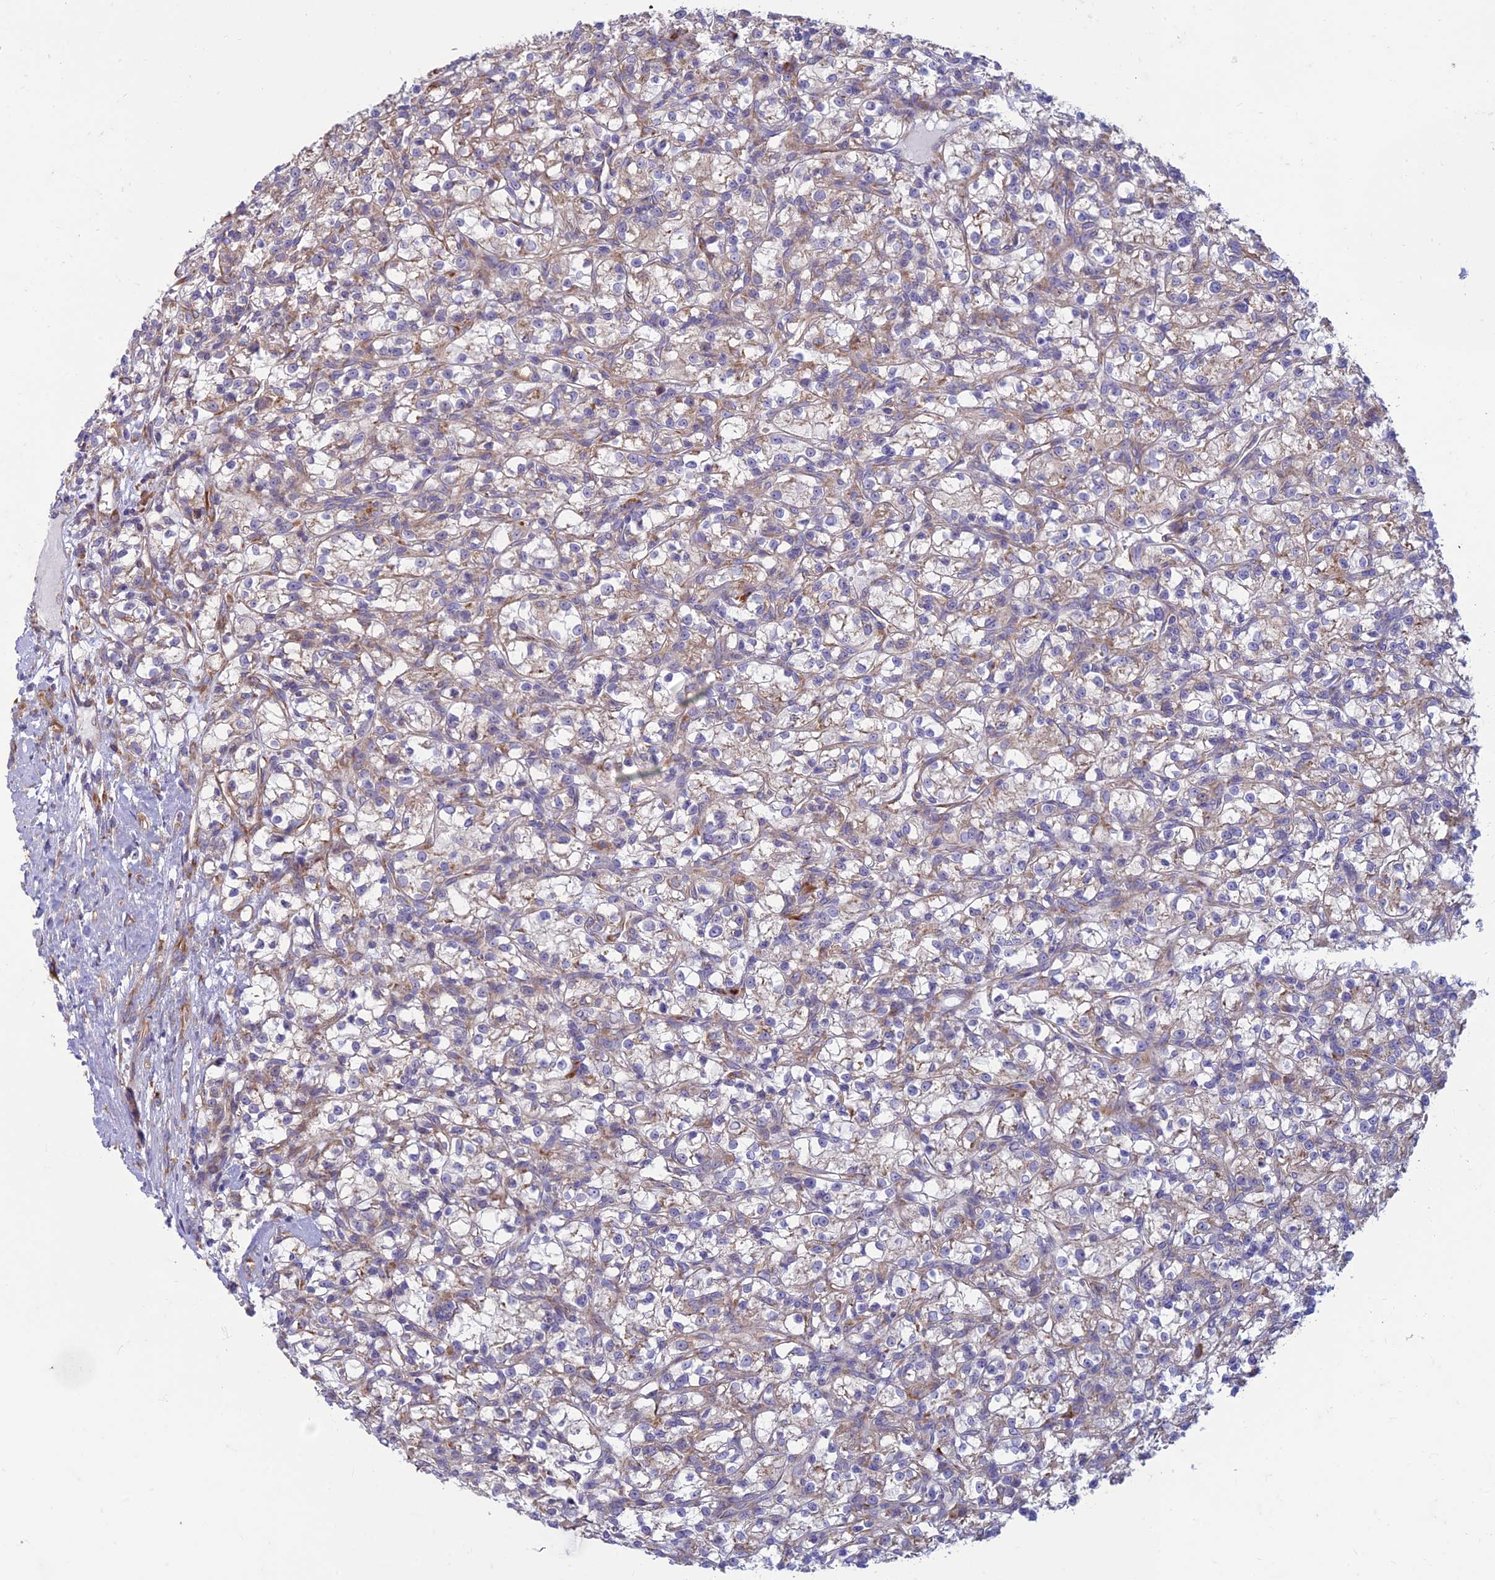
{"staining": {"intensity": "weak", "quantity": "<25%", "location": "cytoplasmic/membranous"}, "tissue": "renal cancer", "cell_type": "Tumor cells", "image_type": "cancer", "snomed": [{"axis": "morphology", "description": "Adenocarcinoma, NOS"}, {"axis": "topography", "description": "Kidney"}], "caption": "A photomicrograph of renal cancer (adenocarcinoma) stained for a protein demonstrates no brown staining in tumor cells.", "gene": "RPL17-C18orf32", "patient": {"sex": "female", "age": 59}}